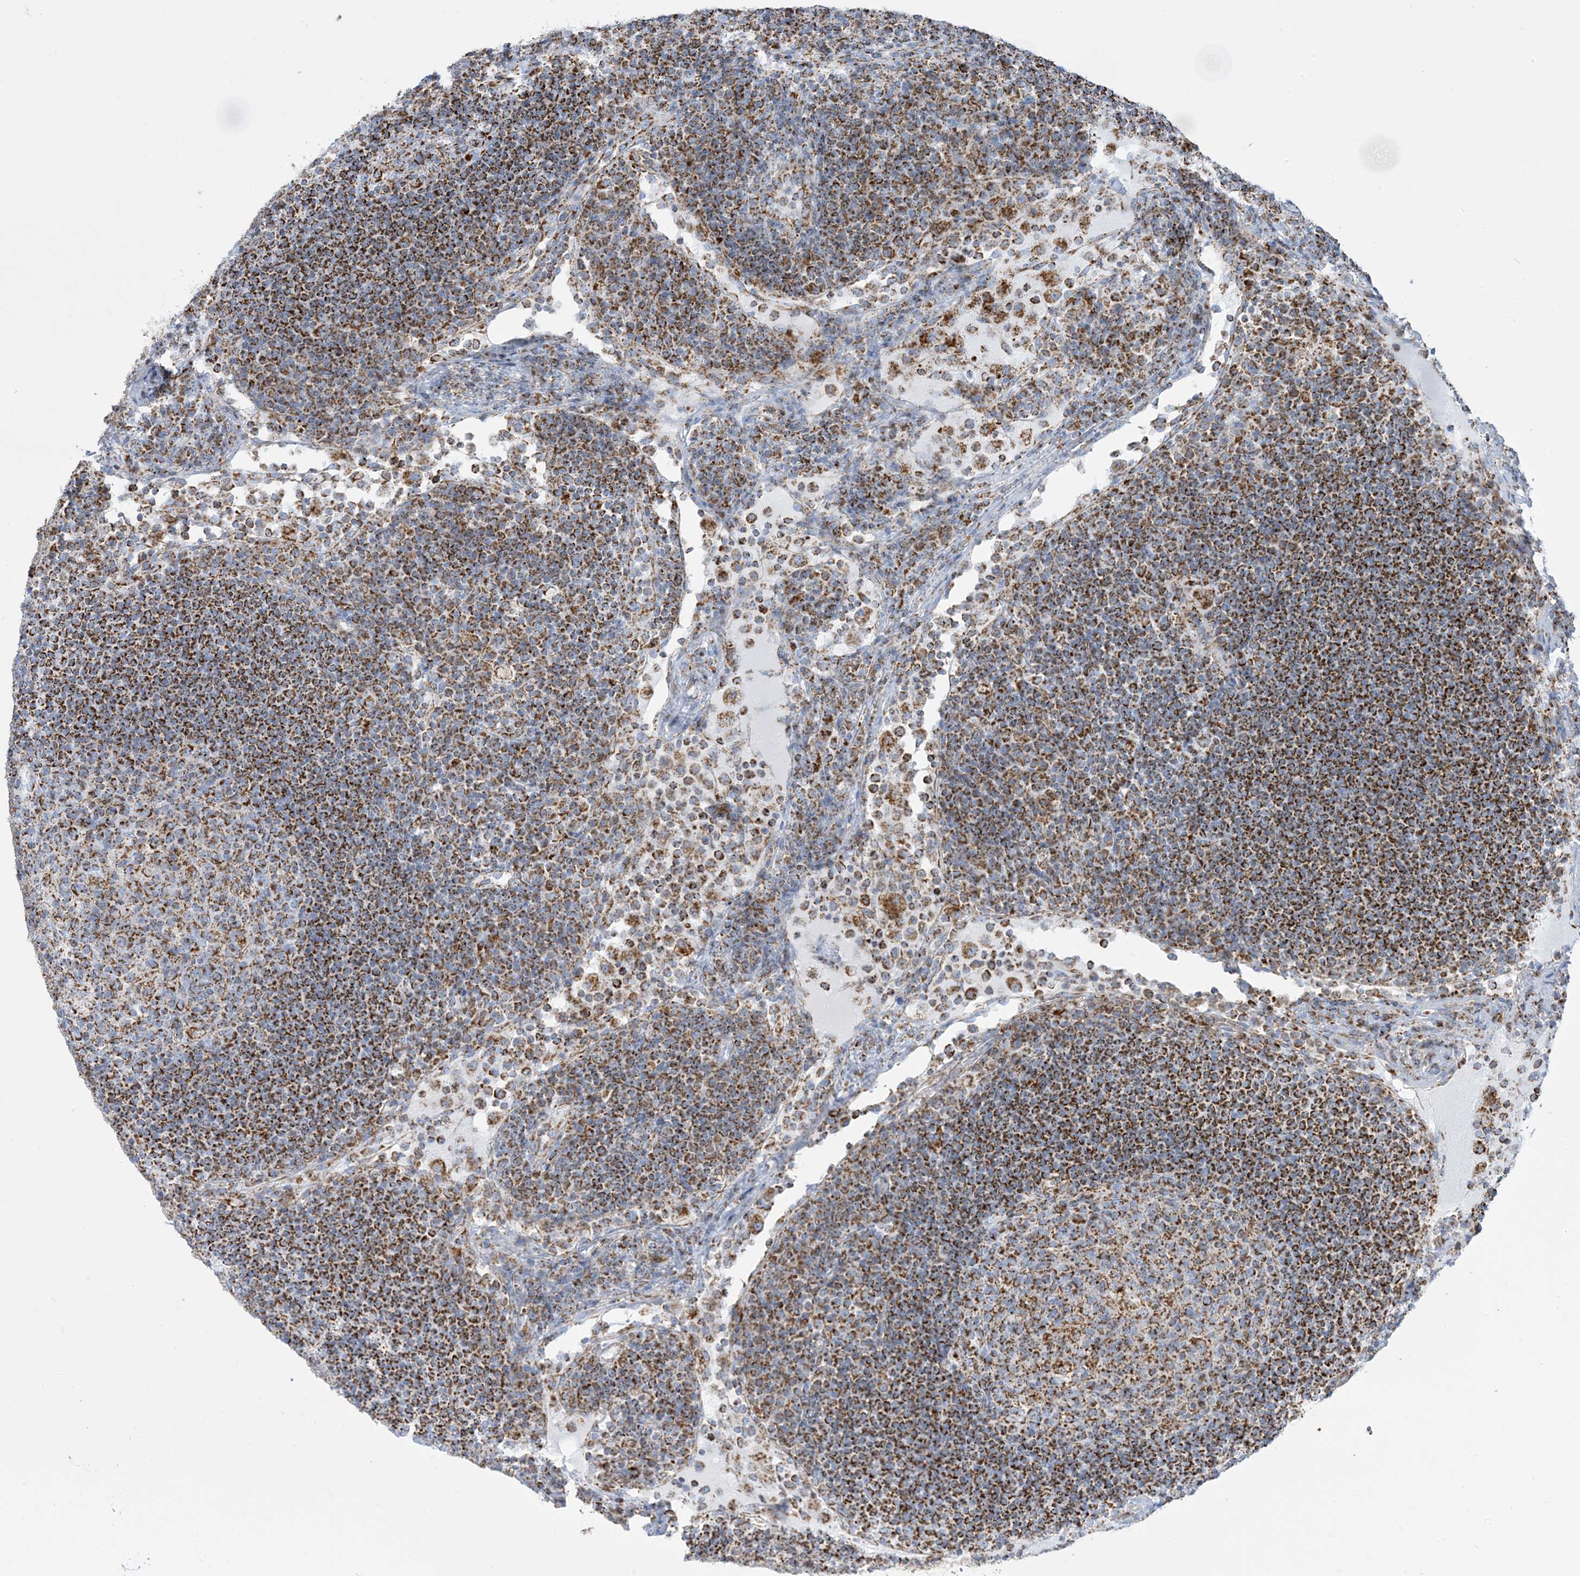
{"staining": {"intensity": "moderate", "quantity": ">75%", "location": "cytoplasmic/membranous"}, "tissue": "lymph node", "cell_type": "Germinal center cells", "image_type": "normal", "snomed": [{"axis": "morphology", "description": "Normal tissue, NOS"}, {"axis": "topography", "description": "Lymph node"}], "caption": "Human lymph node stained for a protein (brown) demonstrates moderate cytoplasmic/membranous positive staining in about >75% of germinal center cells.", "gene": "SAMM50", "patient": {"sex": "female", "age": 53}}